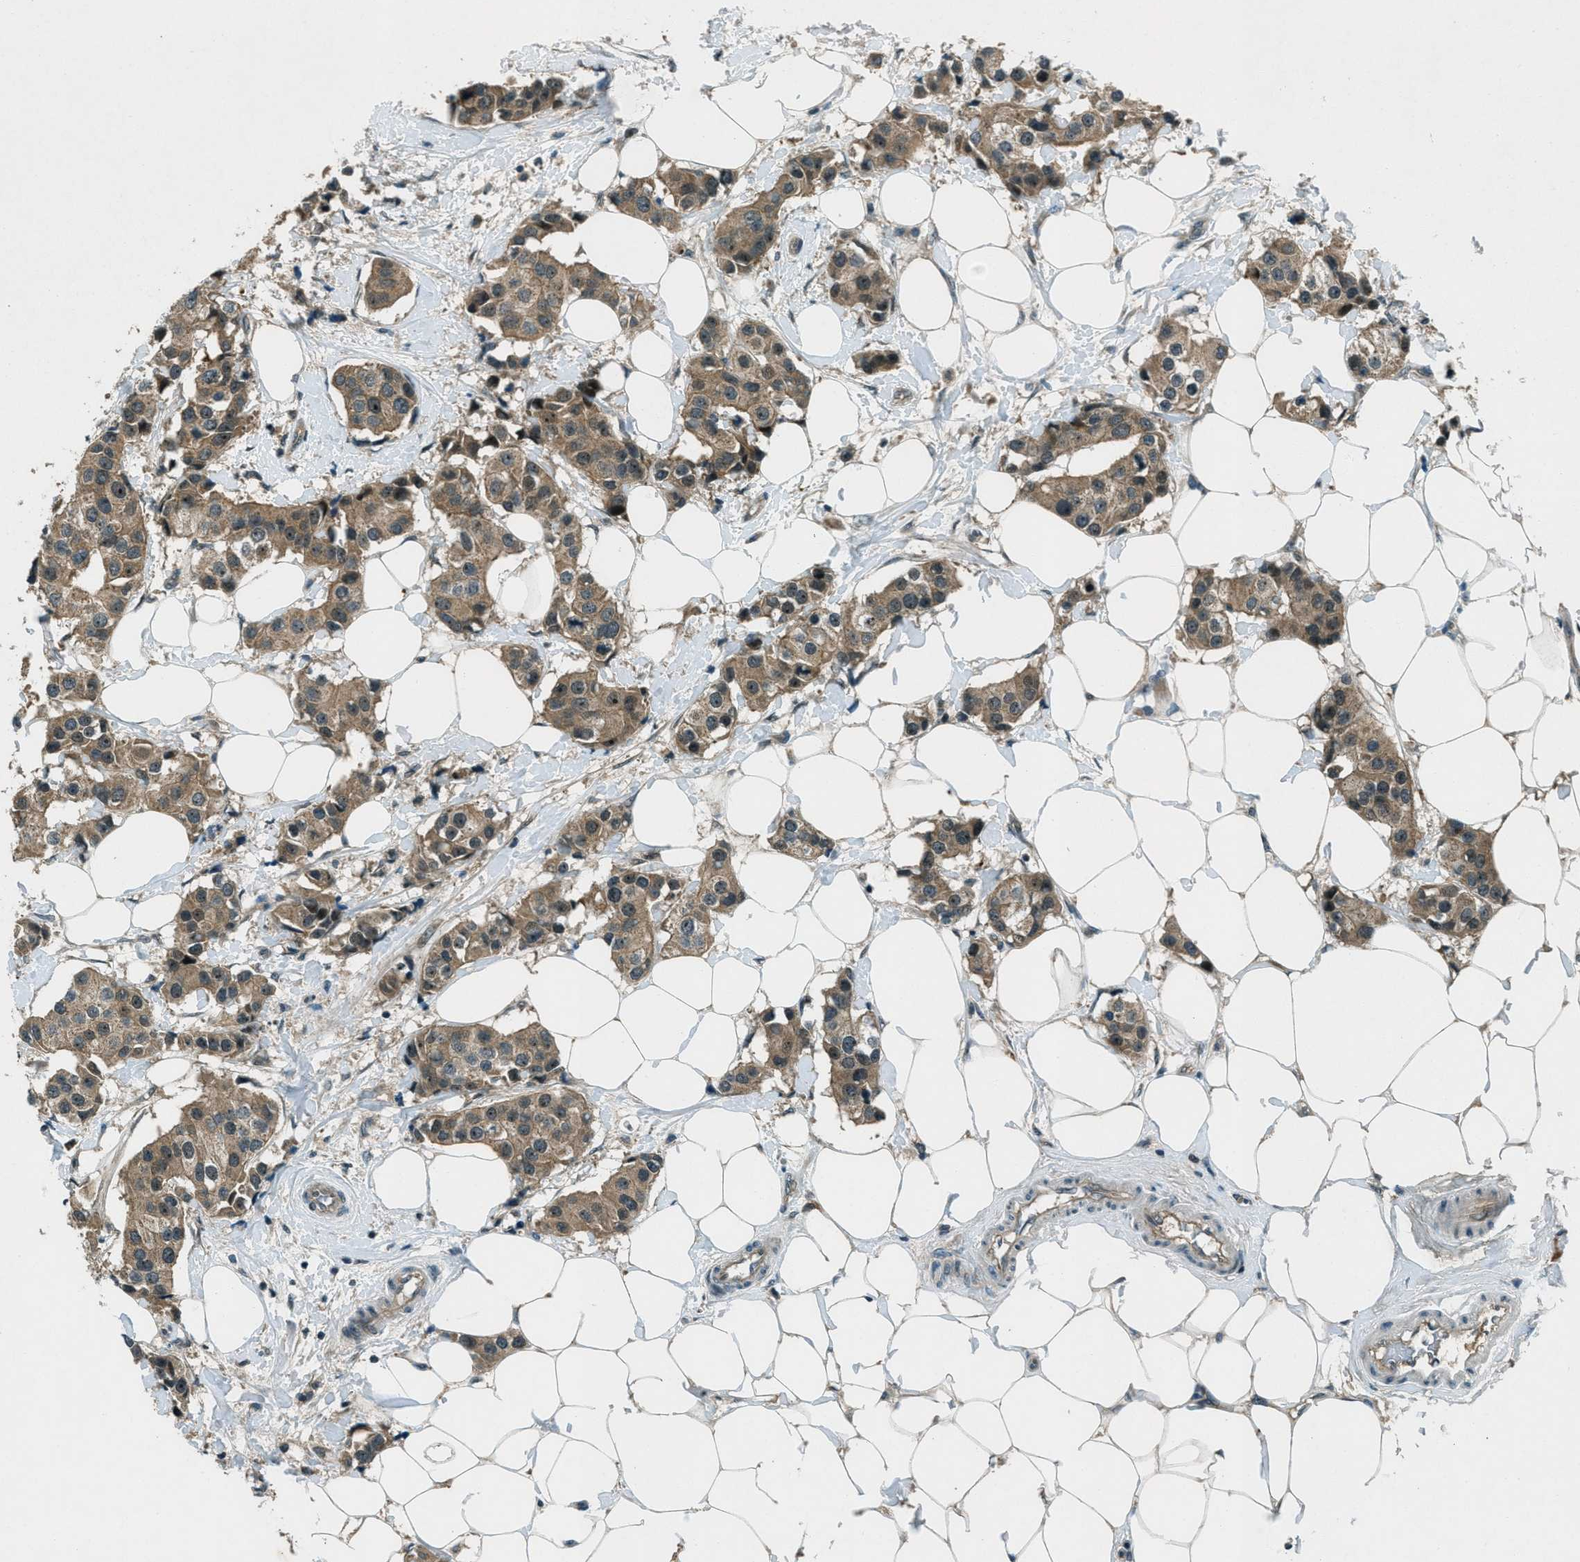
{"staining": {"intensity": "moderate", "quantity": ">75%", "location": "cytoplasmic/membranous,nuclear"}, "tissue": "breast cancer", "cell_type": "Tumor cells", "image_type": "cancer", "snomed": [{"axis": "morphology", "description": "Normal tissue, NOS"}, {"axis": "morphology", "description": "Duct carcinoma"}, {"axis": "topography", "description": "Breast"}], "caption": "Breast cancer (intraductal carcinoma) stained for a protein (brown) demonstrates moderate cytoplasmic/membranous and nuclear positive staining in about >75% of tumor cells.", "gene": "STK11", "patient": {"sex": "female", "age": 39}}